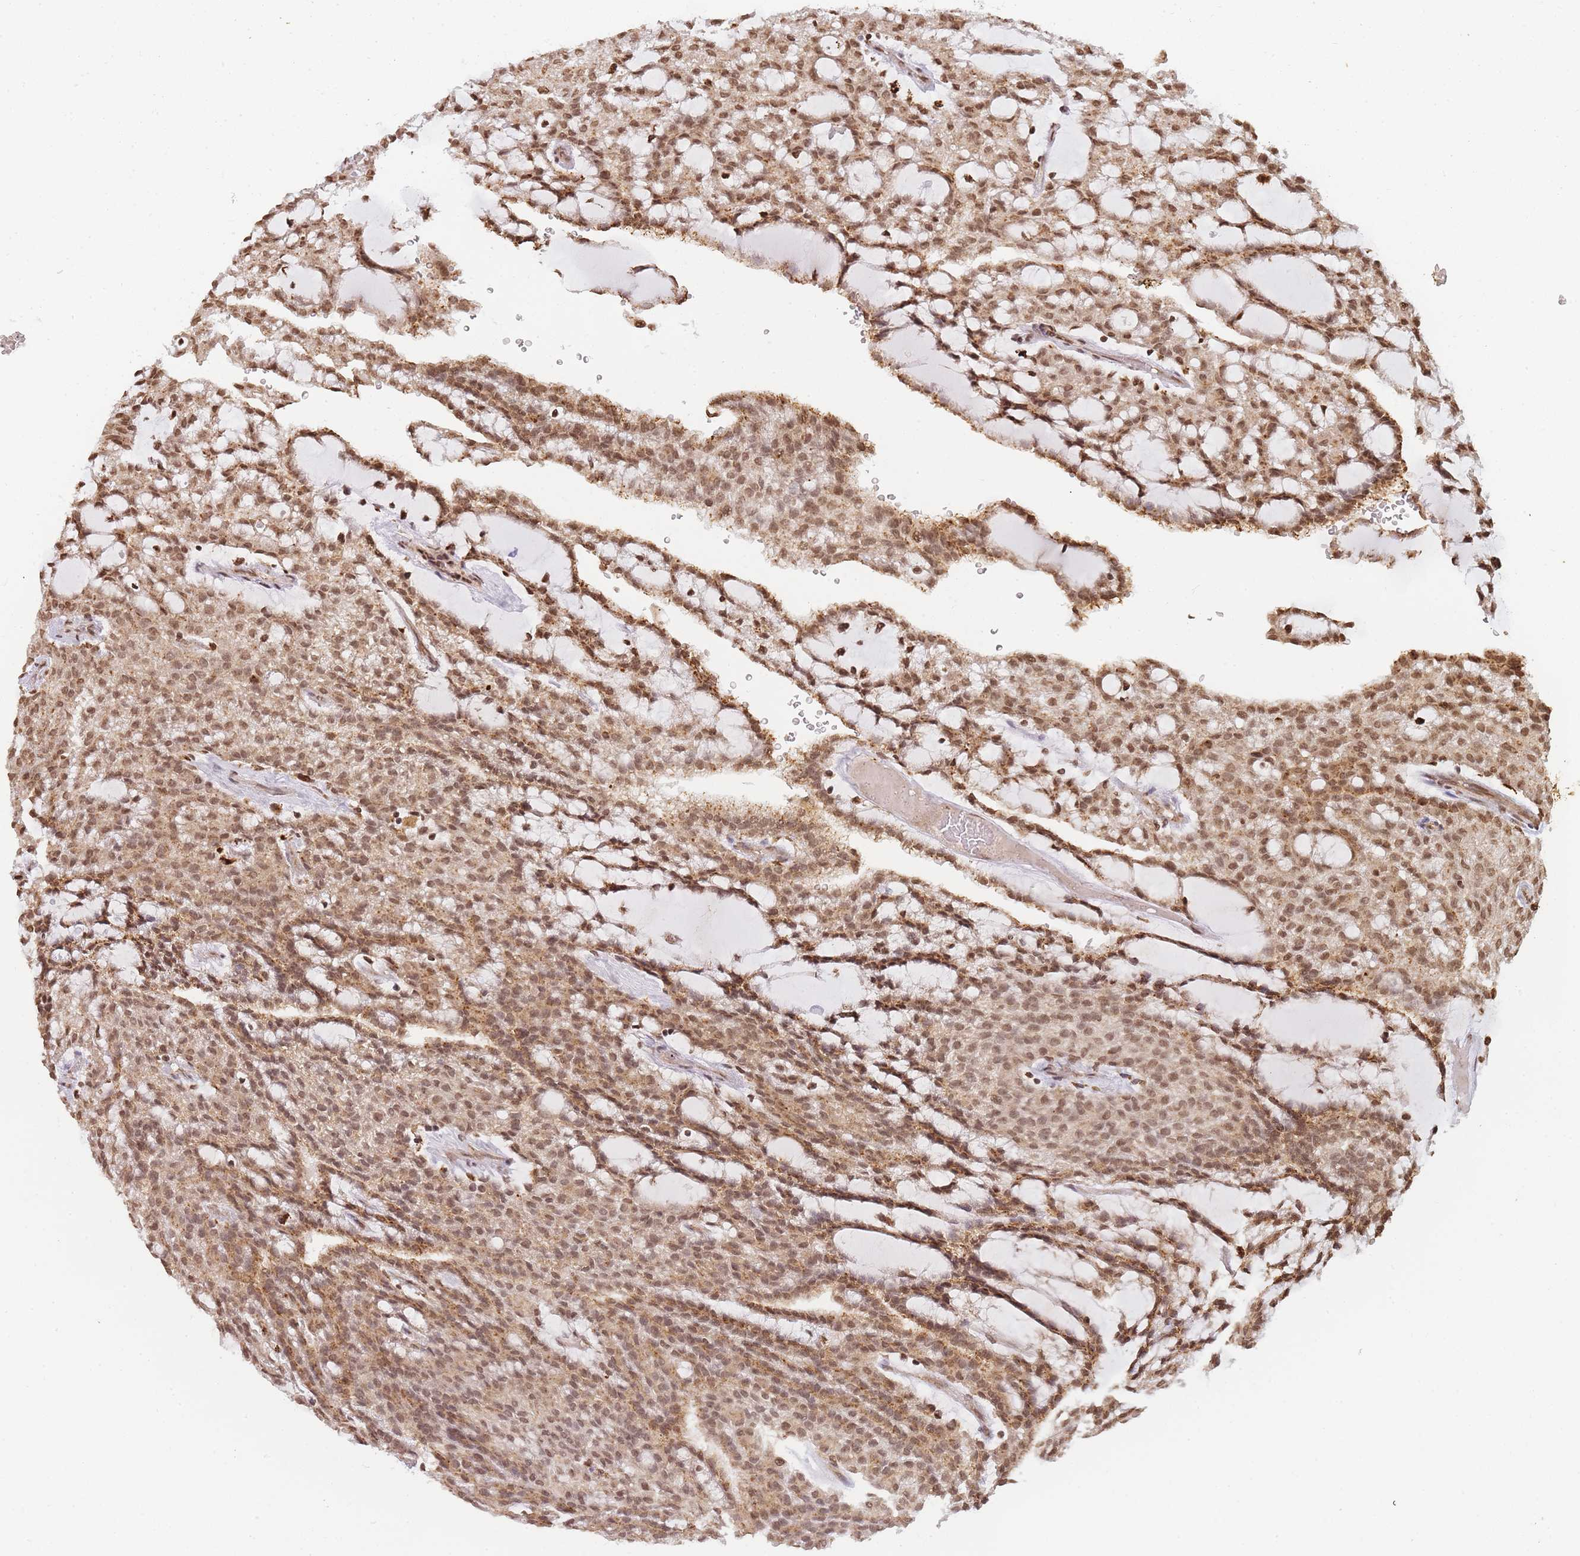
{"staining": {"intensity": "moderate", "quantity": ">75%", "location": "cytoplasmic/membranous,nuclear"}, "tissue": "renal cancer", "cell_type": "Tumor cells", "image_type": "cancer", "snomed": [{"axis": "morphology", "description": "Adenocarcinoma, NOS"}, {"axis": "topography", "description": "Kidney"}], "caption": "Renal cancer (adenocarcinoma) stained for a protein exhibits moderate cytoplasmic/membranous and nuclear positivity in tumor cells.", "gene": "WWTR1", "patient": {"sex": "male", "age": 63}}